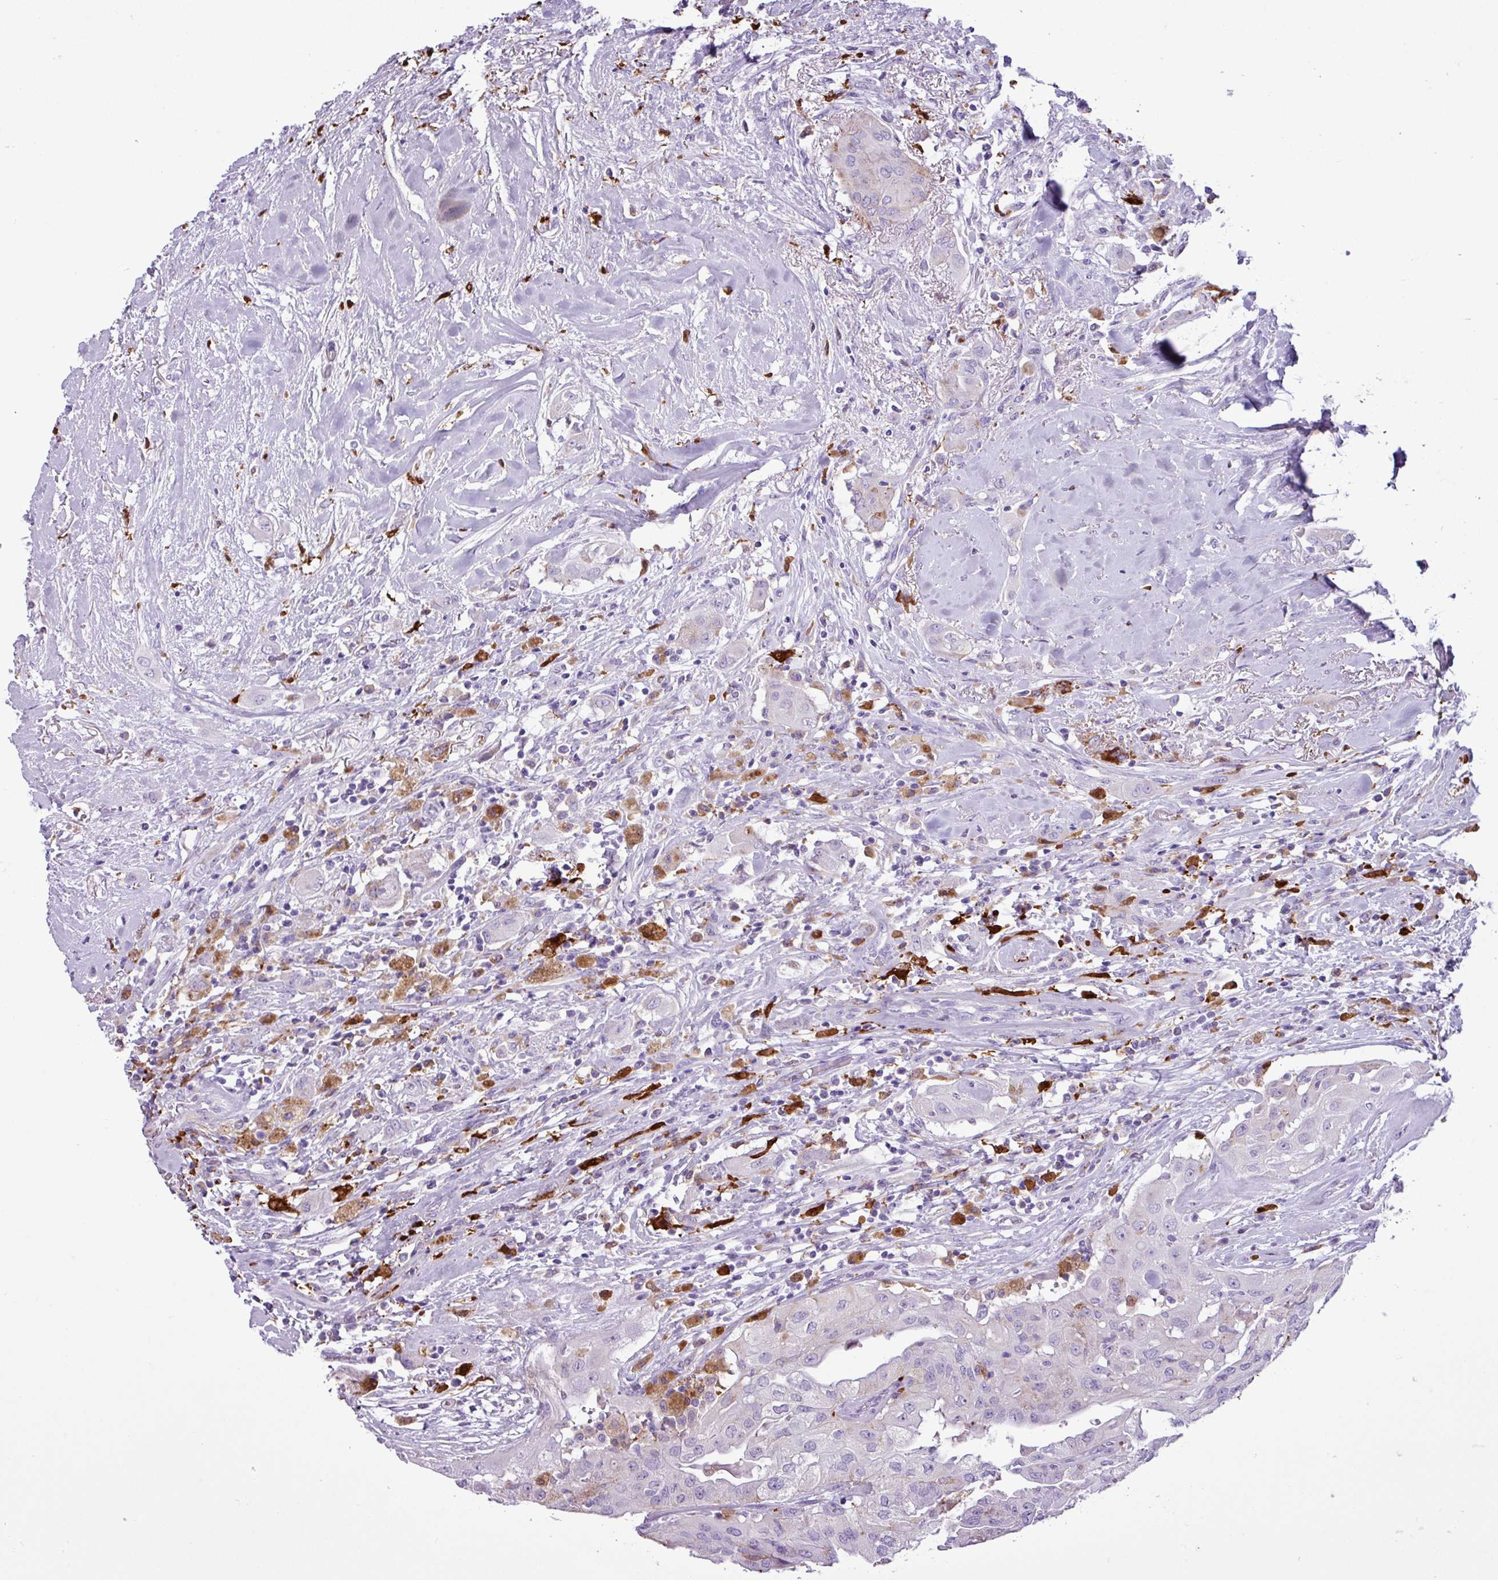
{"staining": {"intensity": "weak", "quantity": "<25%", "location": "cytoplasmic/membranous"}, "tissue": "thyroid cancer", "cell_type": "Tumor cells", "image_type": "cancer", "snomed": [{"axis": "morphology", "description": "Papillary adenocarcinoma, NOS"}, {"axis": "topography", "description": "Thyroid gland"}], "caption": "This is an IHC photomicrograph of human thyroid cancer. There is no expression in tumor cells.", "gene": "TMEM200C", "patient": {"sex": "female", "age": 59}}